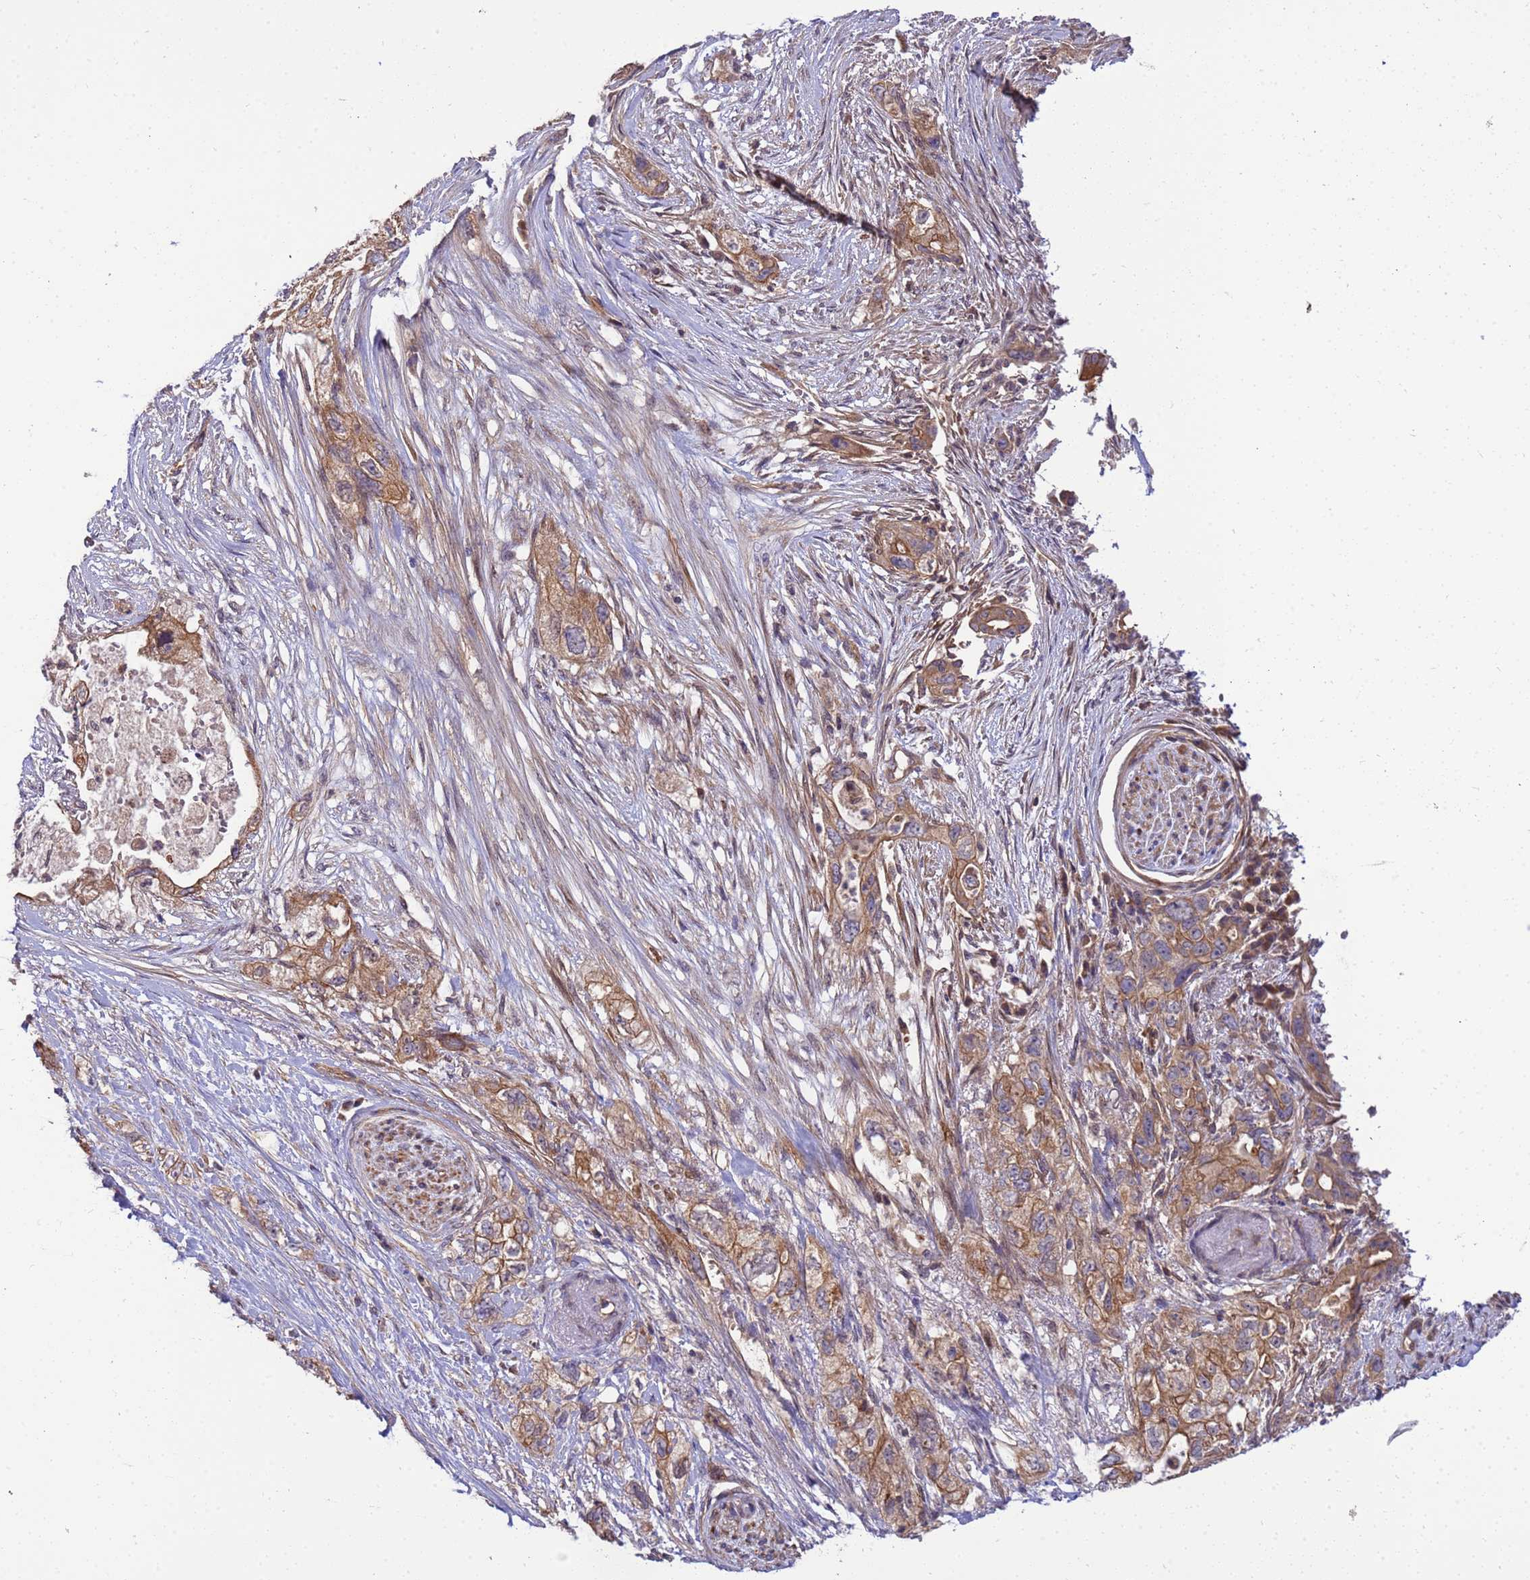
{"staining": {"intensity": "strong", "quantity": ">75%", "location": "cytoplasmic/membranous"}, "tissue": "pancreatic cancer", "cell_type": "Tumor cells", "image_type": "cancer", "snomed": [{"axis": "morphology", "description": "Adenocarcinoma, NOS"}, {"axis": "topography", "description": "Pancreas"}], "caption": "Pancreatic cancer tissue displays strong cytoplasmic/membranous positivity in about >75% of tumor cells The protein is stained brown, and the nuclei are stained in blue (DAB (3,3'-diaminobenzidine) IHC with brightfield microscopy, high magnification).", "gene": "SMCO3", "patient": {"sex": "female", "age": 73}}